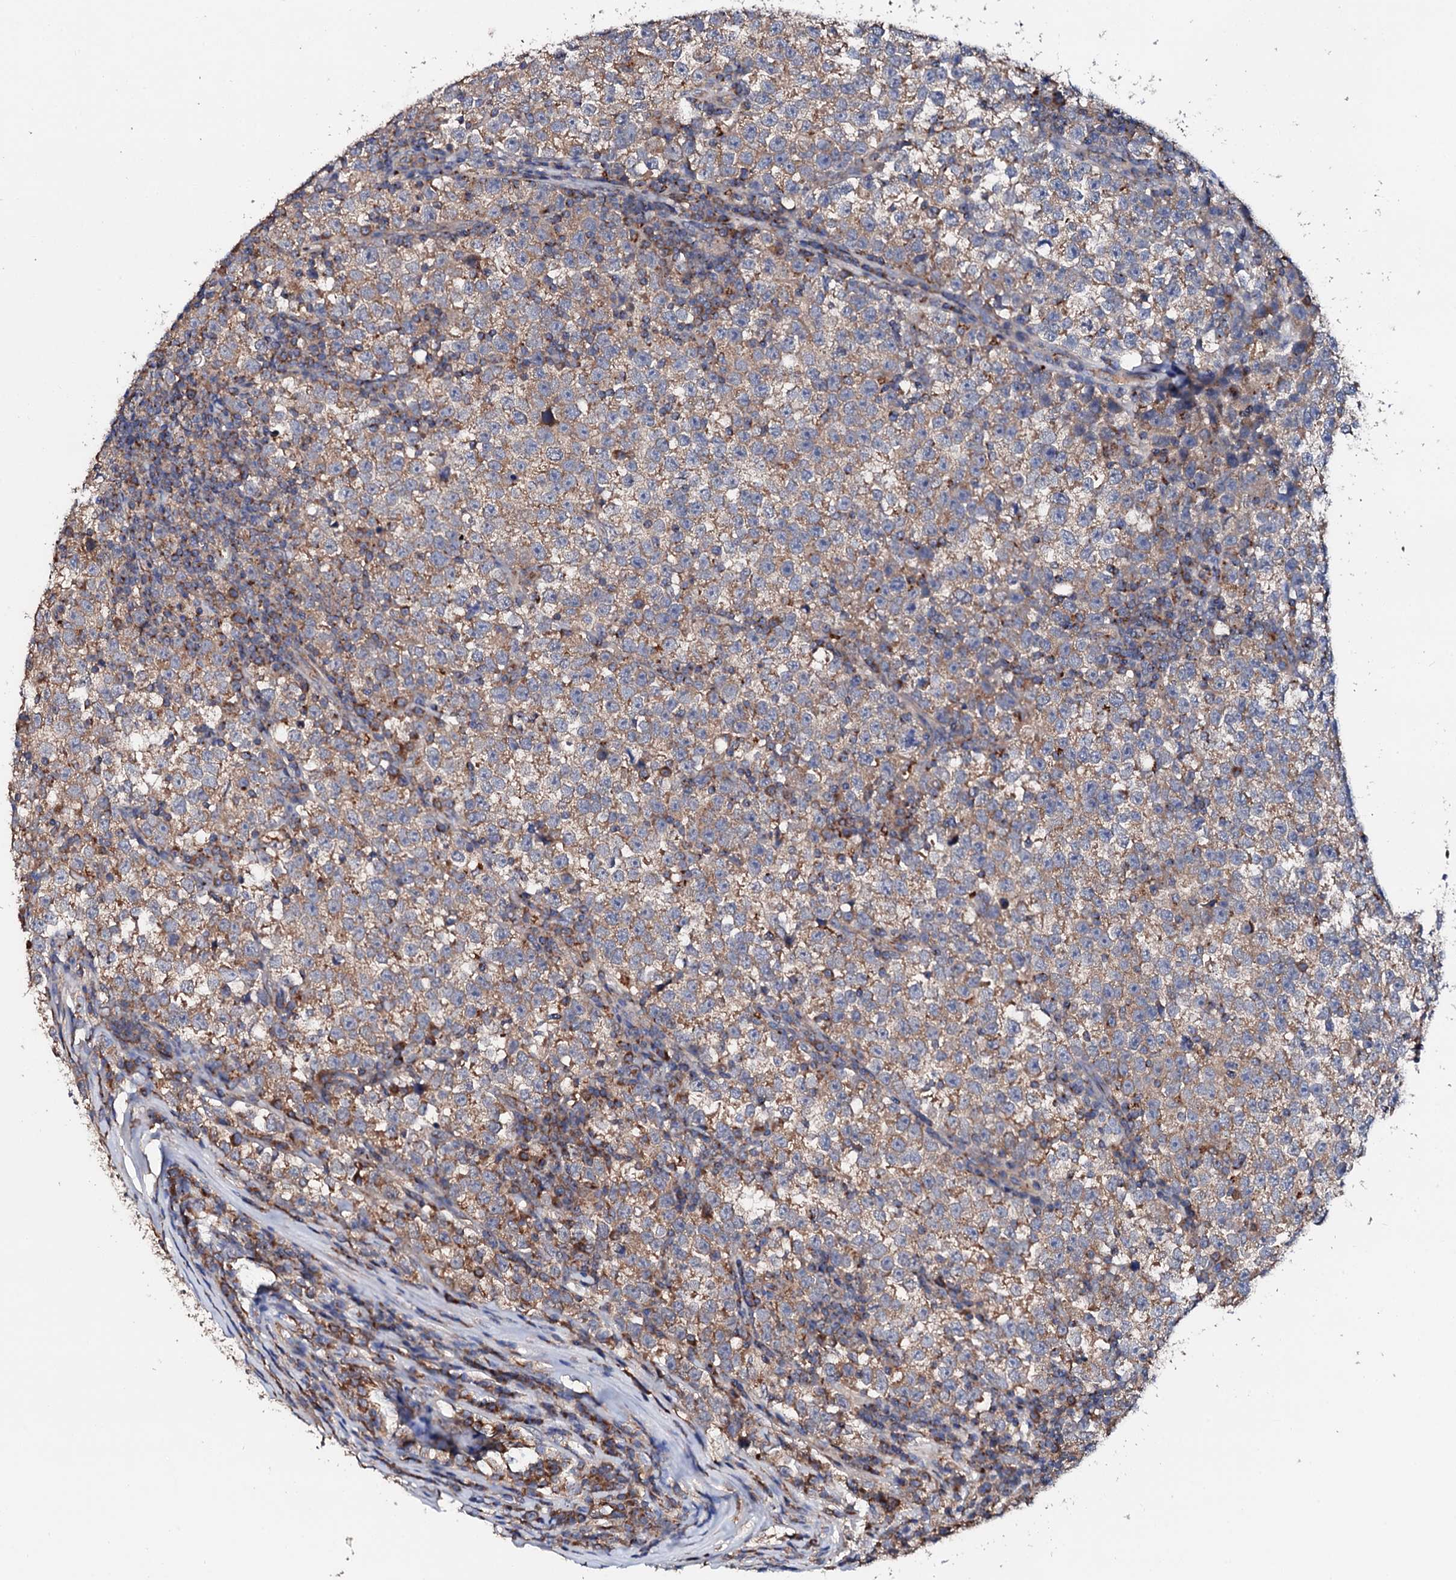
{"staining": {"intensity": "weak", "quantity": "25%-75%", "location": "cytoplasmic/membranous"}, "tissue": "testis cancer", "cell_type": "Tumor cells", "image_type": "cancer", "snomed": [{"axis": "morphology", "description": "Normal tissue, NOS"}, {"axis": "morphology", "description": "Seminoma, NOS"}, {"axis": "topography", "description": "Testis"}], "caption": "Tumor cells show low levels of weak cytoplasmic/membranous positivity in about 25%-75% of cells in seminoma (testis). (Stains: DAB (3,3'-diaminobenzidine) in brown, nuclei in blue, Microscopy: brightfield microscopy at high magnification).", "gene": "ST3GAL1", "patient": {"sex": "male", "age": 43}}